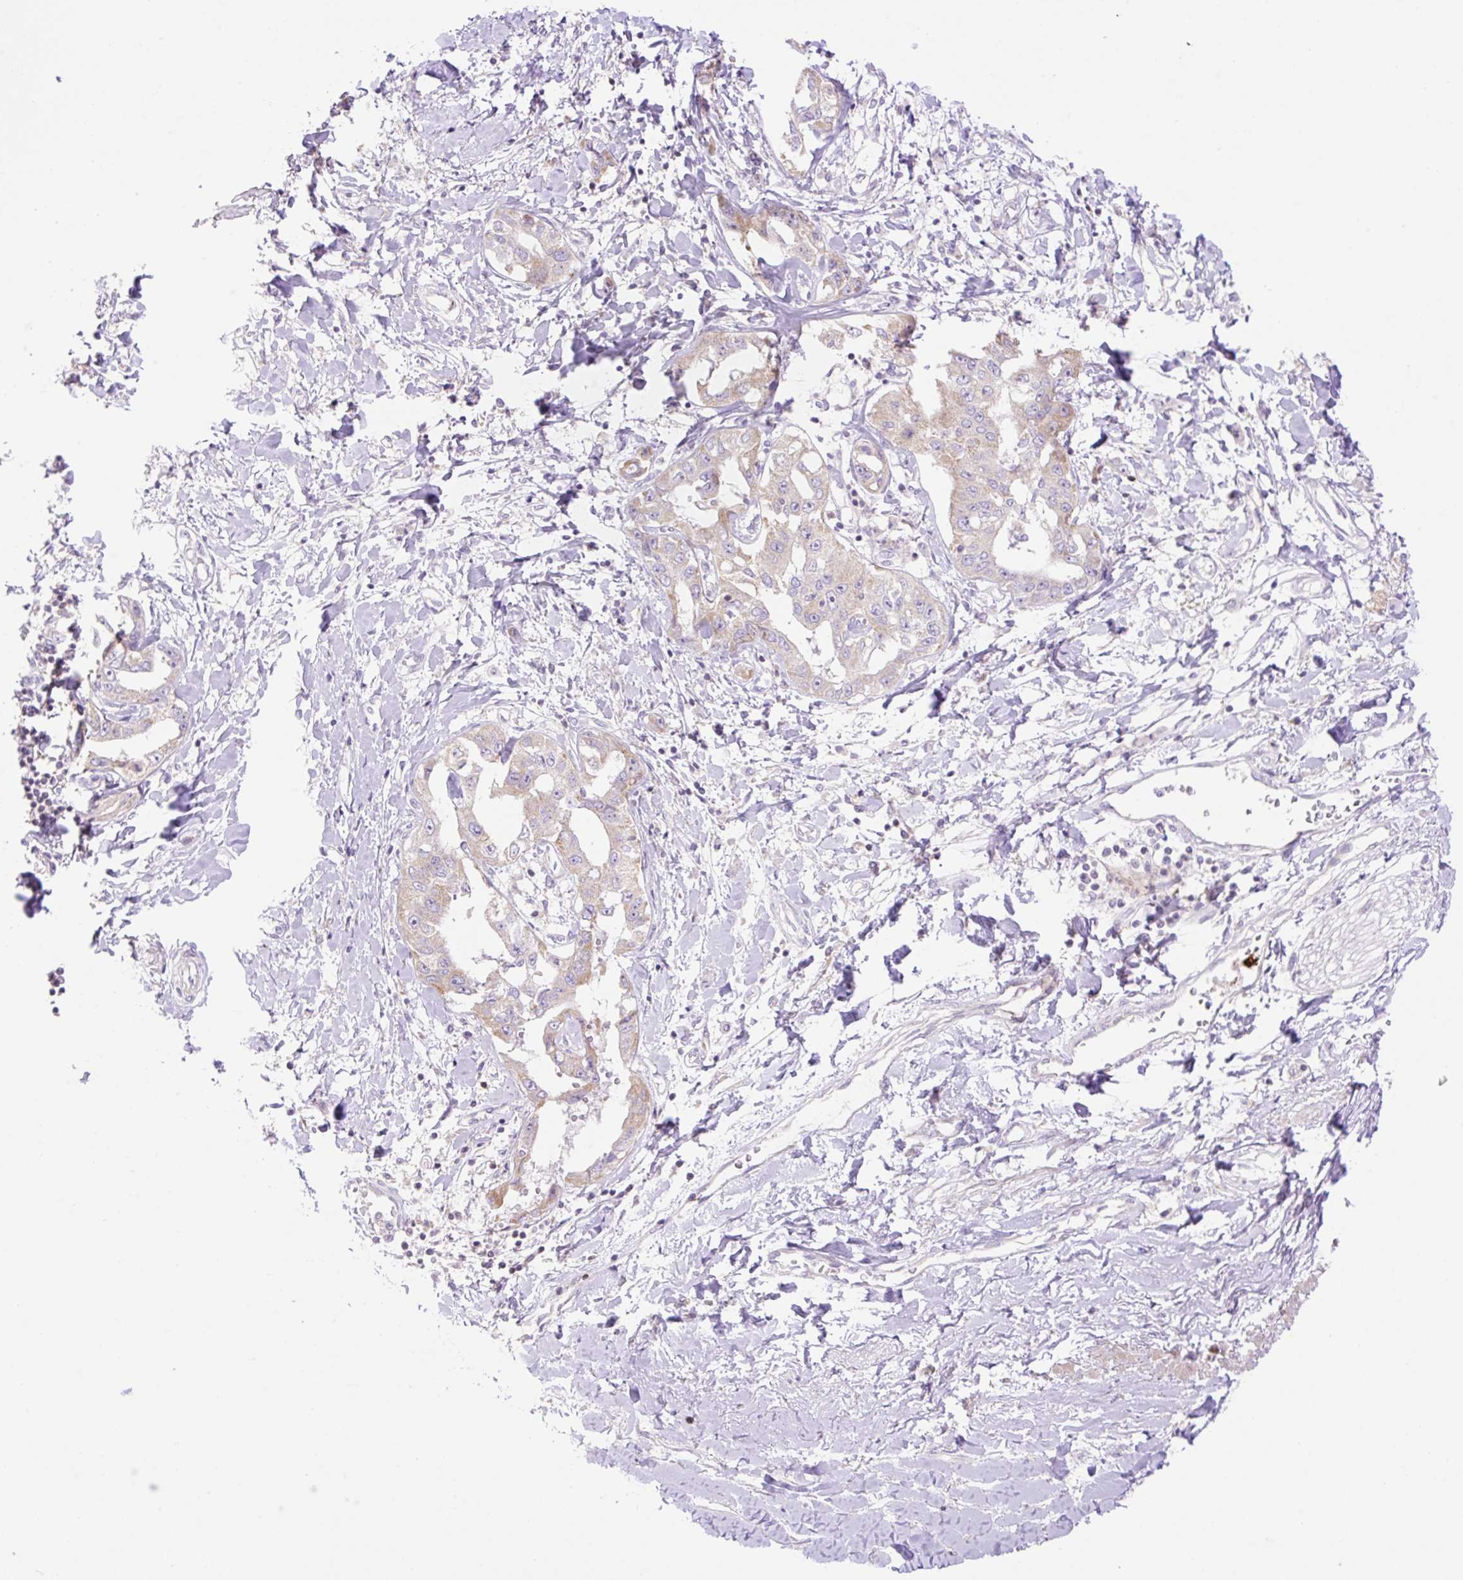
{"staining": {"intensity": "weak", "quantity": "<25%", "location": "cytoplasmic/membranous"}, "tissue": "liver cancer", "cell_type": "Tumor cells", "image_type": "cancer", "snomed": [{"axis": "morphology", "description": "Cholangiocarcinoma"}, {"axis": "topography", "description": "Liver"}], "caption": "Micrograph shows no protein expression in tumor cells of liver cholangiocarcinoma tissue.", "gene": "VPS25", "patient": {"sex": "male", "age": 59}}